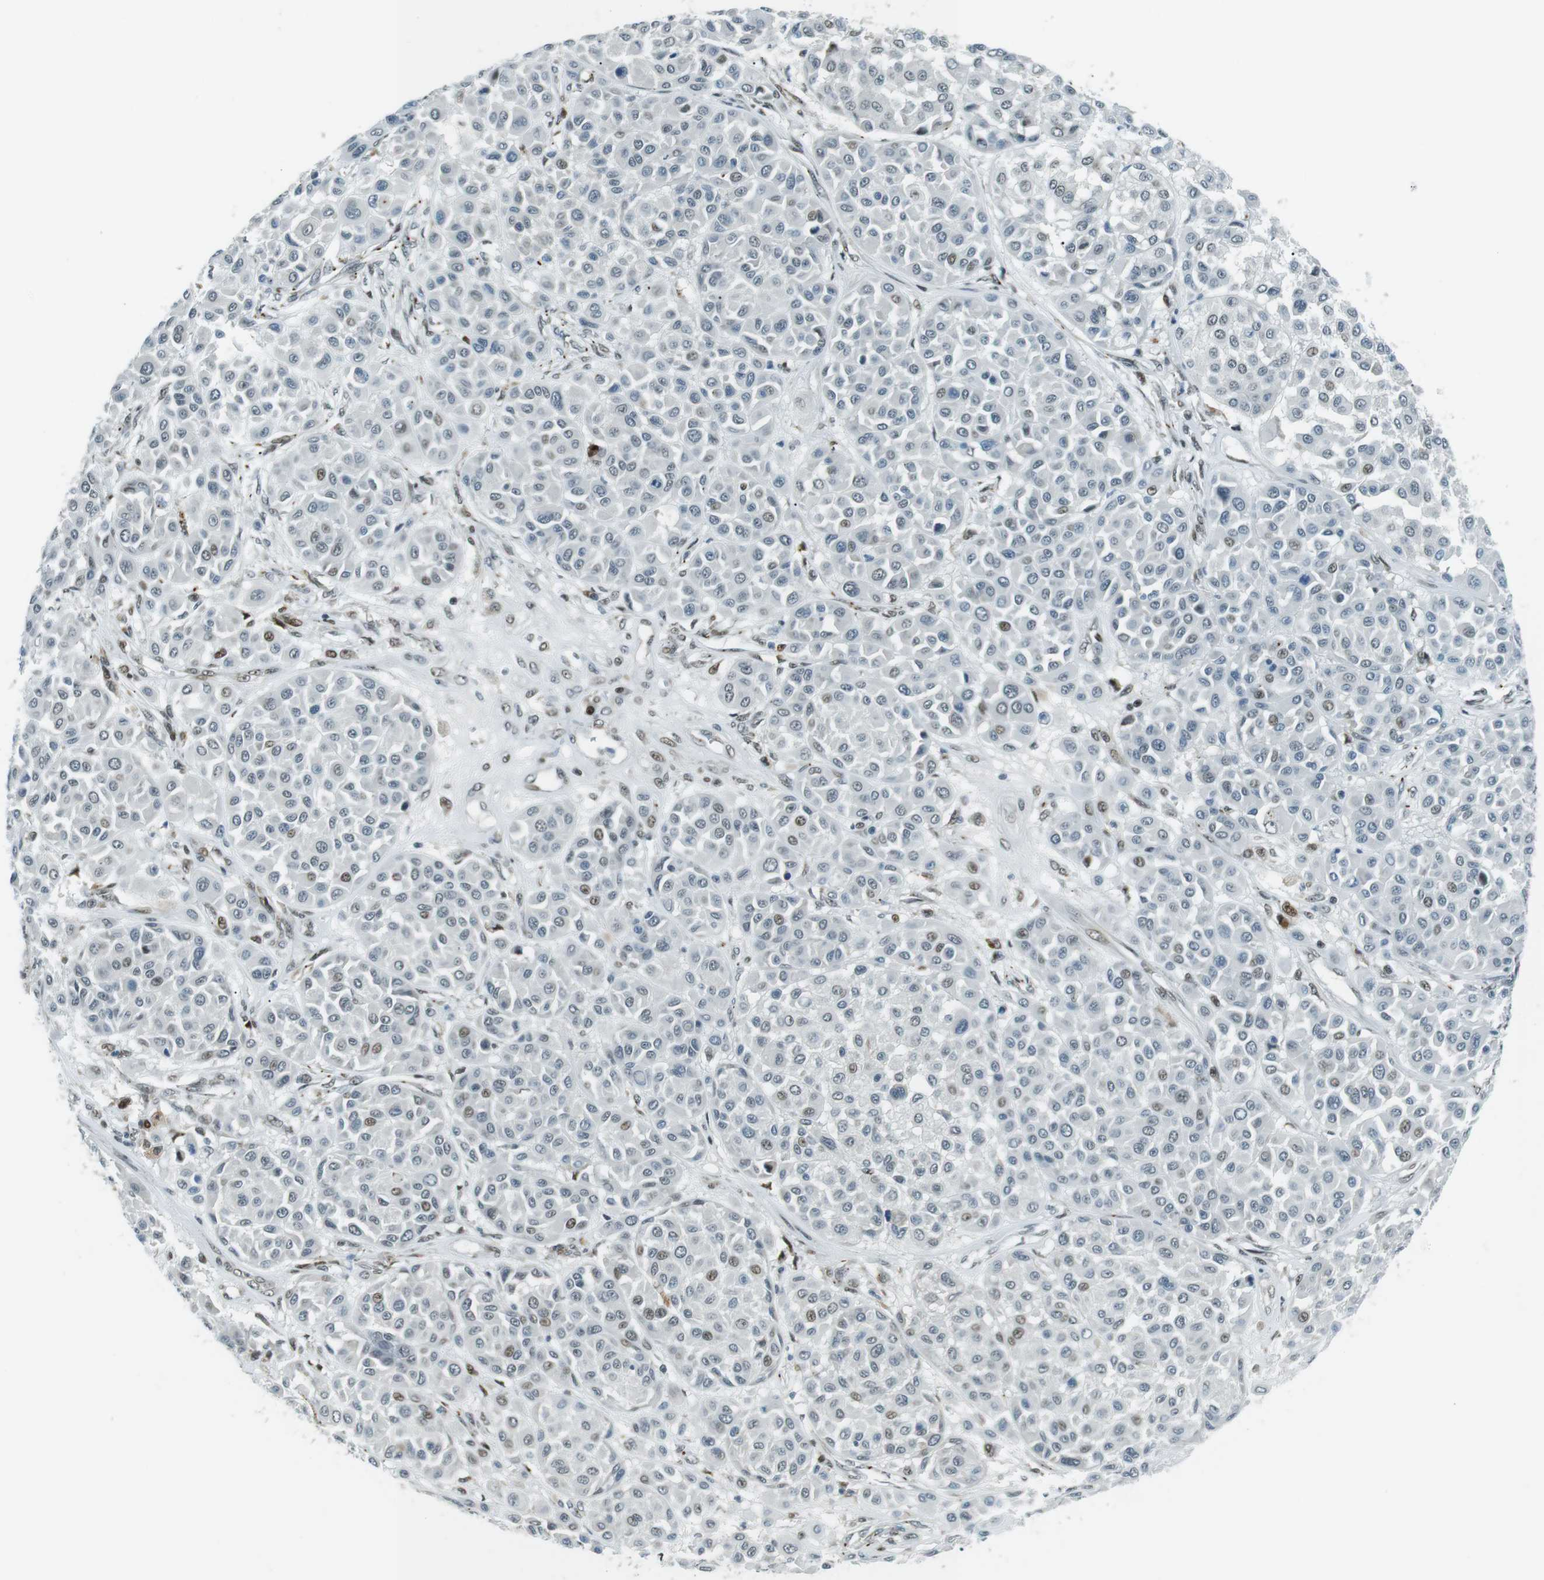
{"staining": {"intensity": "moderate", "quantity": "<25%", "location": "nuclear"}, "tissue": "melanoma", "cell_type": "Tumor cells", "image_type": "cancer", "snomed": [{"axis": "morphology", "description": "Malignant melanoma, Metastatic site"}, {"axis": "topography", "description": "Soft tissue"}], "caption": "A brown stain shows moderate nuclear expression of a protein in melanoma tumor cells. Using DAB (brown) and hematoxylin (blue) stains, captured at high magnification using brightfield microscopy.", "gene": "PJA1", "patient": {"sex": "male", "age": 41}}